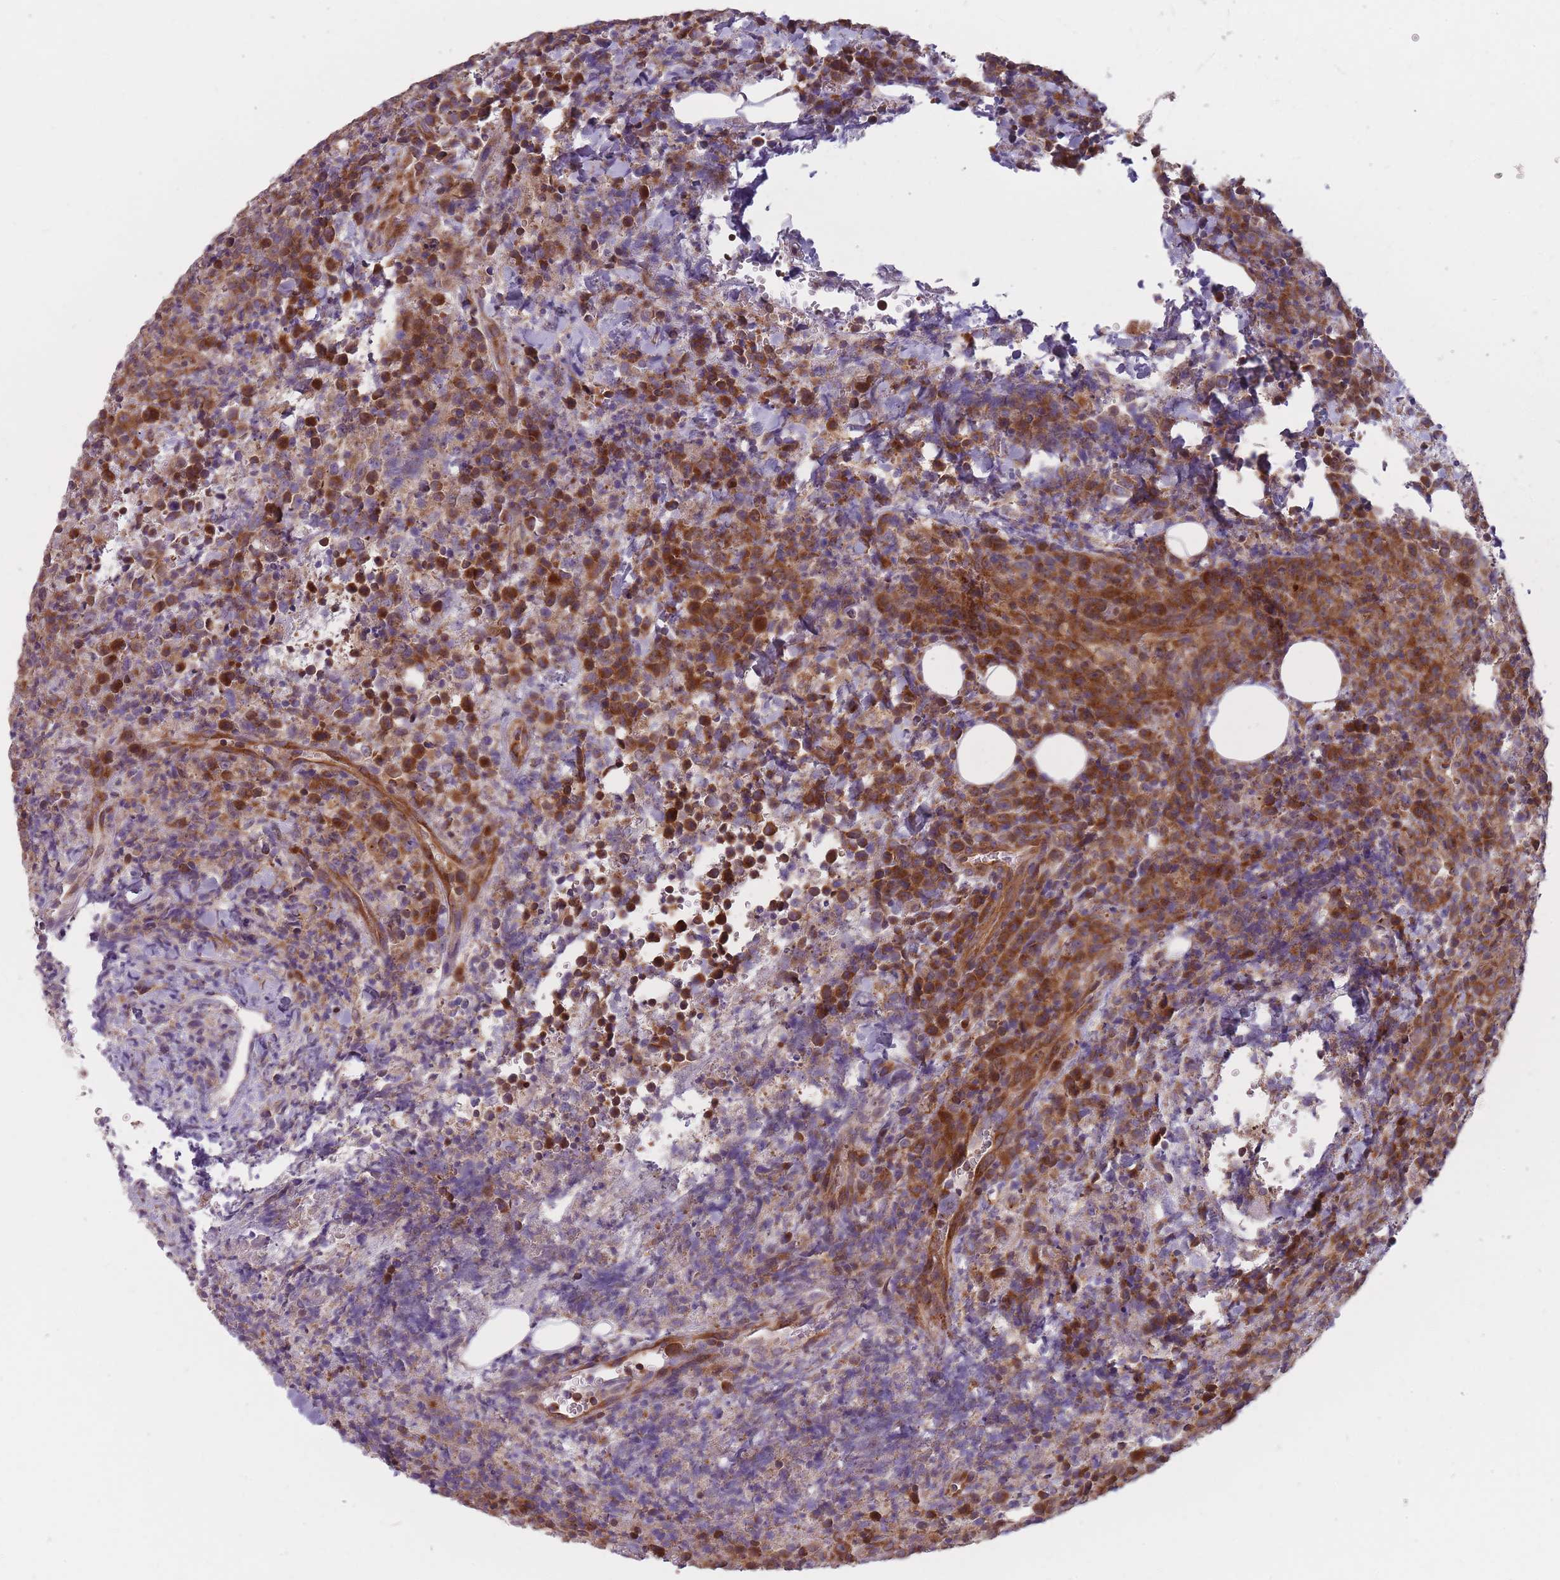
{"staining": {"intensity": "strong", "quantity": "25%-75%", "location": "cytoplasmic/membranous"}, "tissue": "lymphoma", "cell_type": "Tumor cells", "image_type": "cancer", "snomed": [{"axis": "morphology", "description": "Malignant lymphoma, non-Hodgkin's type, High grade"}, {"axis": "topography", "description": "Lymph node"}], "caption": "Protein staining exhibits strong cytoplasmic/membranous positivity in approximately 25%-75% of tumor cells in malignant lymphoma, non-Hodgkin's type (high-grade).", "gene": "NDUFA9", "patient": {"sex": "male", "age": 16}}